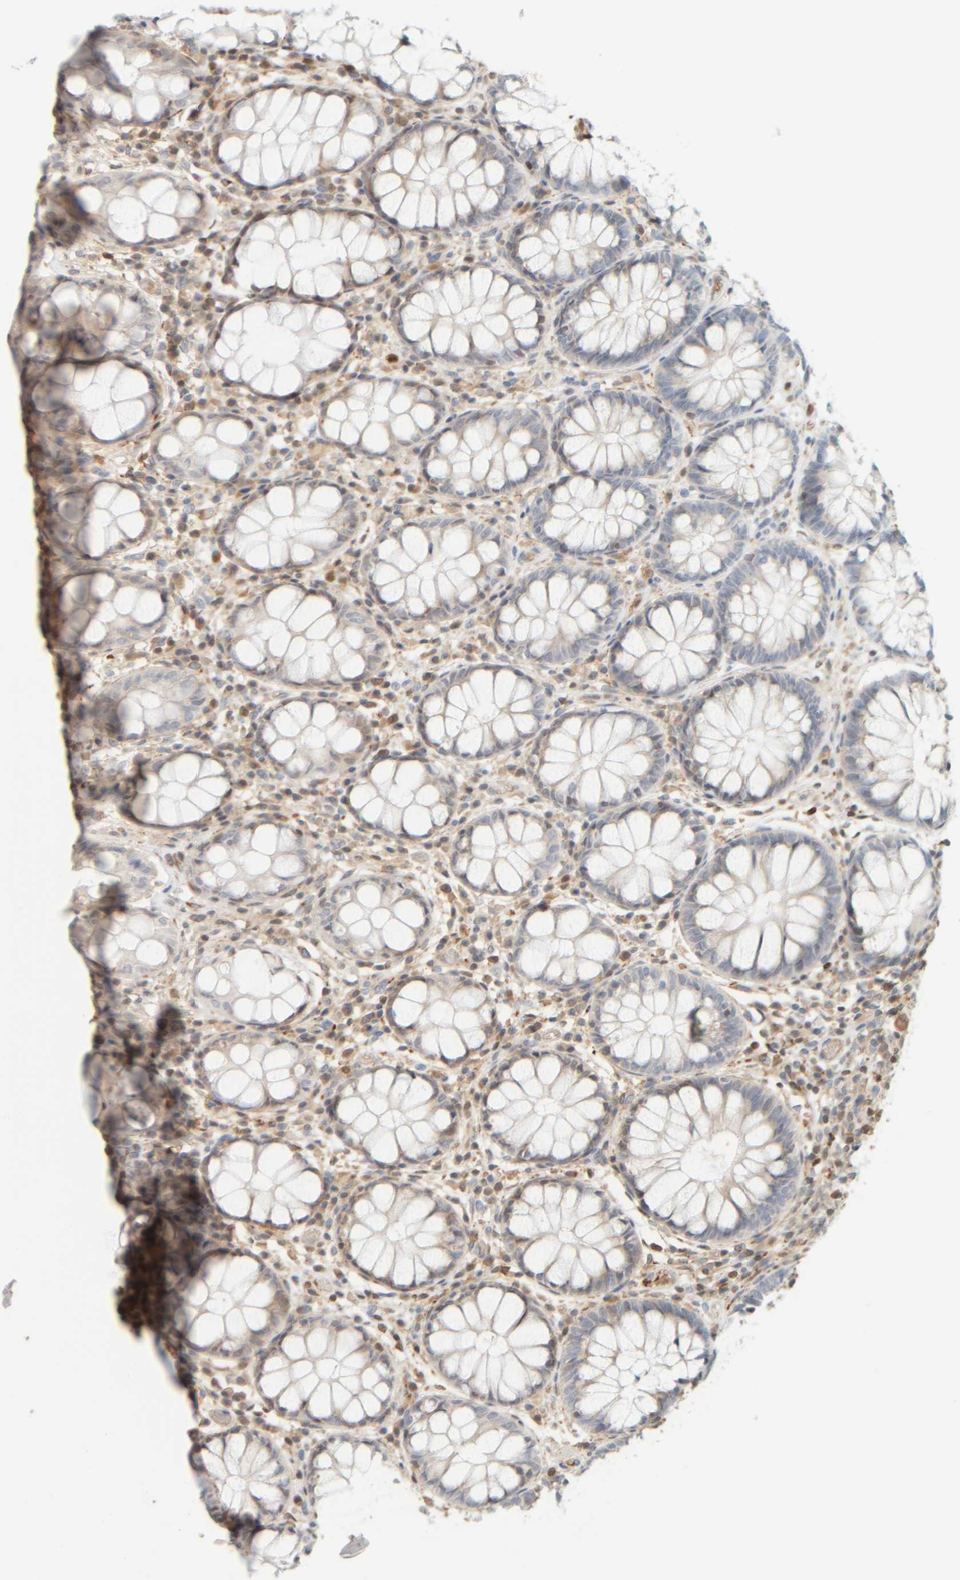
{"staining": {"intensity": "moderate", "quantity": "25%-75%", "location": "cytoplasmic/membranous"}, "tissue": "rectum", "cell_type": "Glandular cells", "image_type": "normal", "snomed": [{"axis": "morphology", "description": "Normal tissue, NOS"}, {"axis": "topography", "description": "Rectum"}], "caption": "This image shows unremarkable rectum stained with immunohistochemistry (IHC) to label a protein in brown. The cytoplasmic/membranous of glandular cells show moderate positivity for the protein. Nuclei are counter-stained blue.", "gene": "AARSD1", "patient": {"sex": "male", "age": 64}}